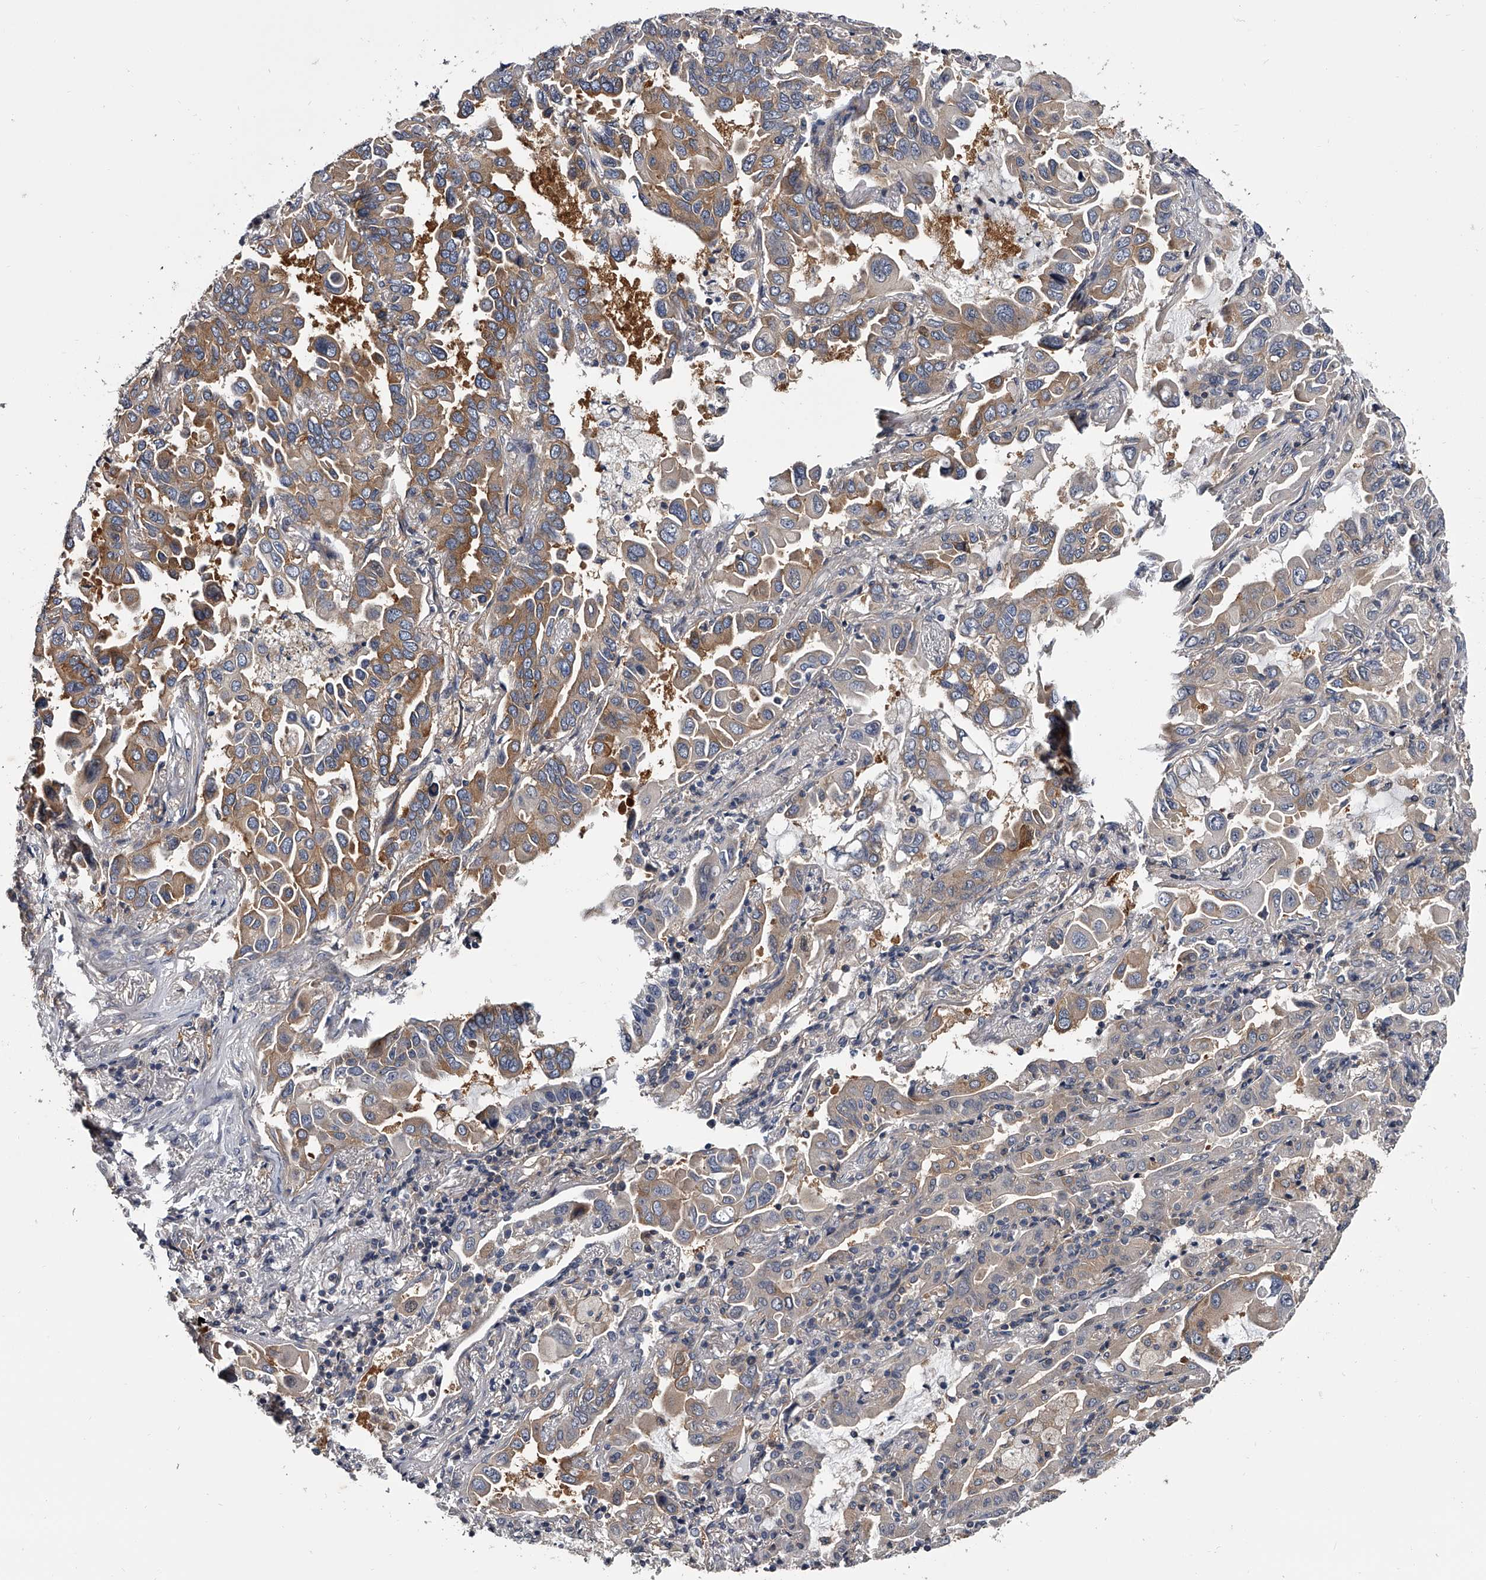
{"staining": {"intensity": "moderate", "quantity": "25%-75%", "location": "cytoplasmic/membranous"}, "tissue": "lung cancer", "cell_type": "Tumor cells", "image_type": "cancer", "snomed": [{"axis": "morphology", "description": "Adenocarcinoma, NOS"}, {"axis": "topography", "description": "Lung"}], "caption": "DAB (3,3'-diaminobenzidine) immunohistochemical staining of human lung cancer demonstrates moderate cytoplasmic/membranous protein positivity in approximately 25%-75% of tumor cells.", "gene": "GAPVD1", "patient": {"sex": "male", "age": 64}}